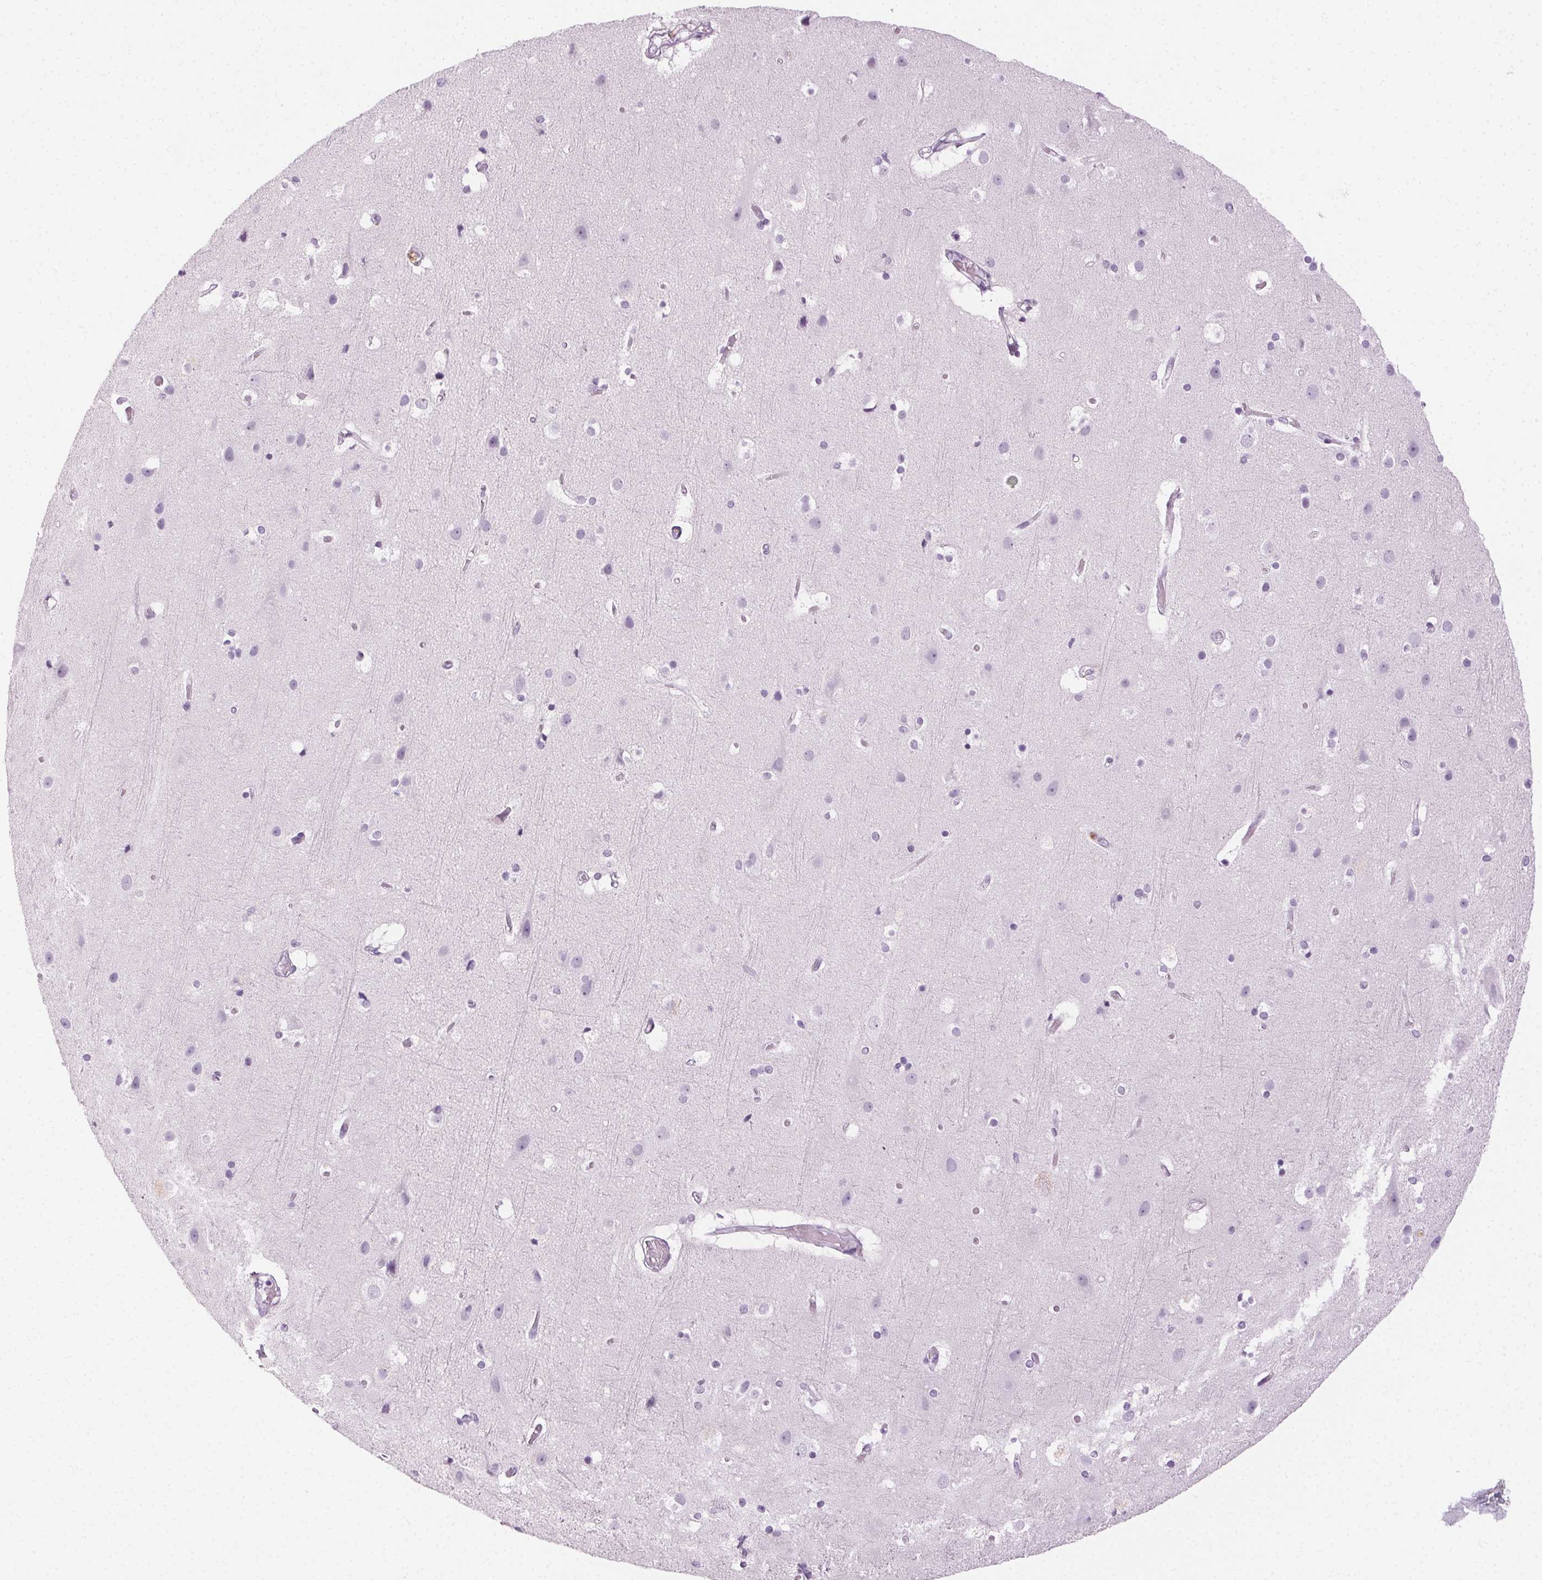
{"staining": {"intensity": "negative", "quantity": "none", "location": "none"}, "tissue": "cerebral cortex", "cell_type": "Endothelial cells", "image_type": "normal", "snomed": [{"axis": "morphology", "description": "Normal tissue, NOS"}, {"axis": "topography", "description": "Cerebral cortex"}], "caption": "A high-resolution micrograph shows immunohistochemistry staining of benign cerebral cortex, which displays no significant positivity in endothelial cells.", "gene": "MPO", "patient": {"sex": "female", "age": 52}}